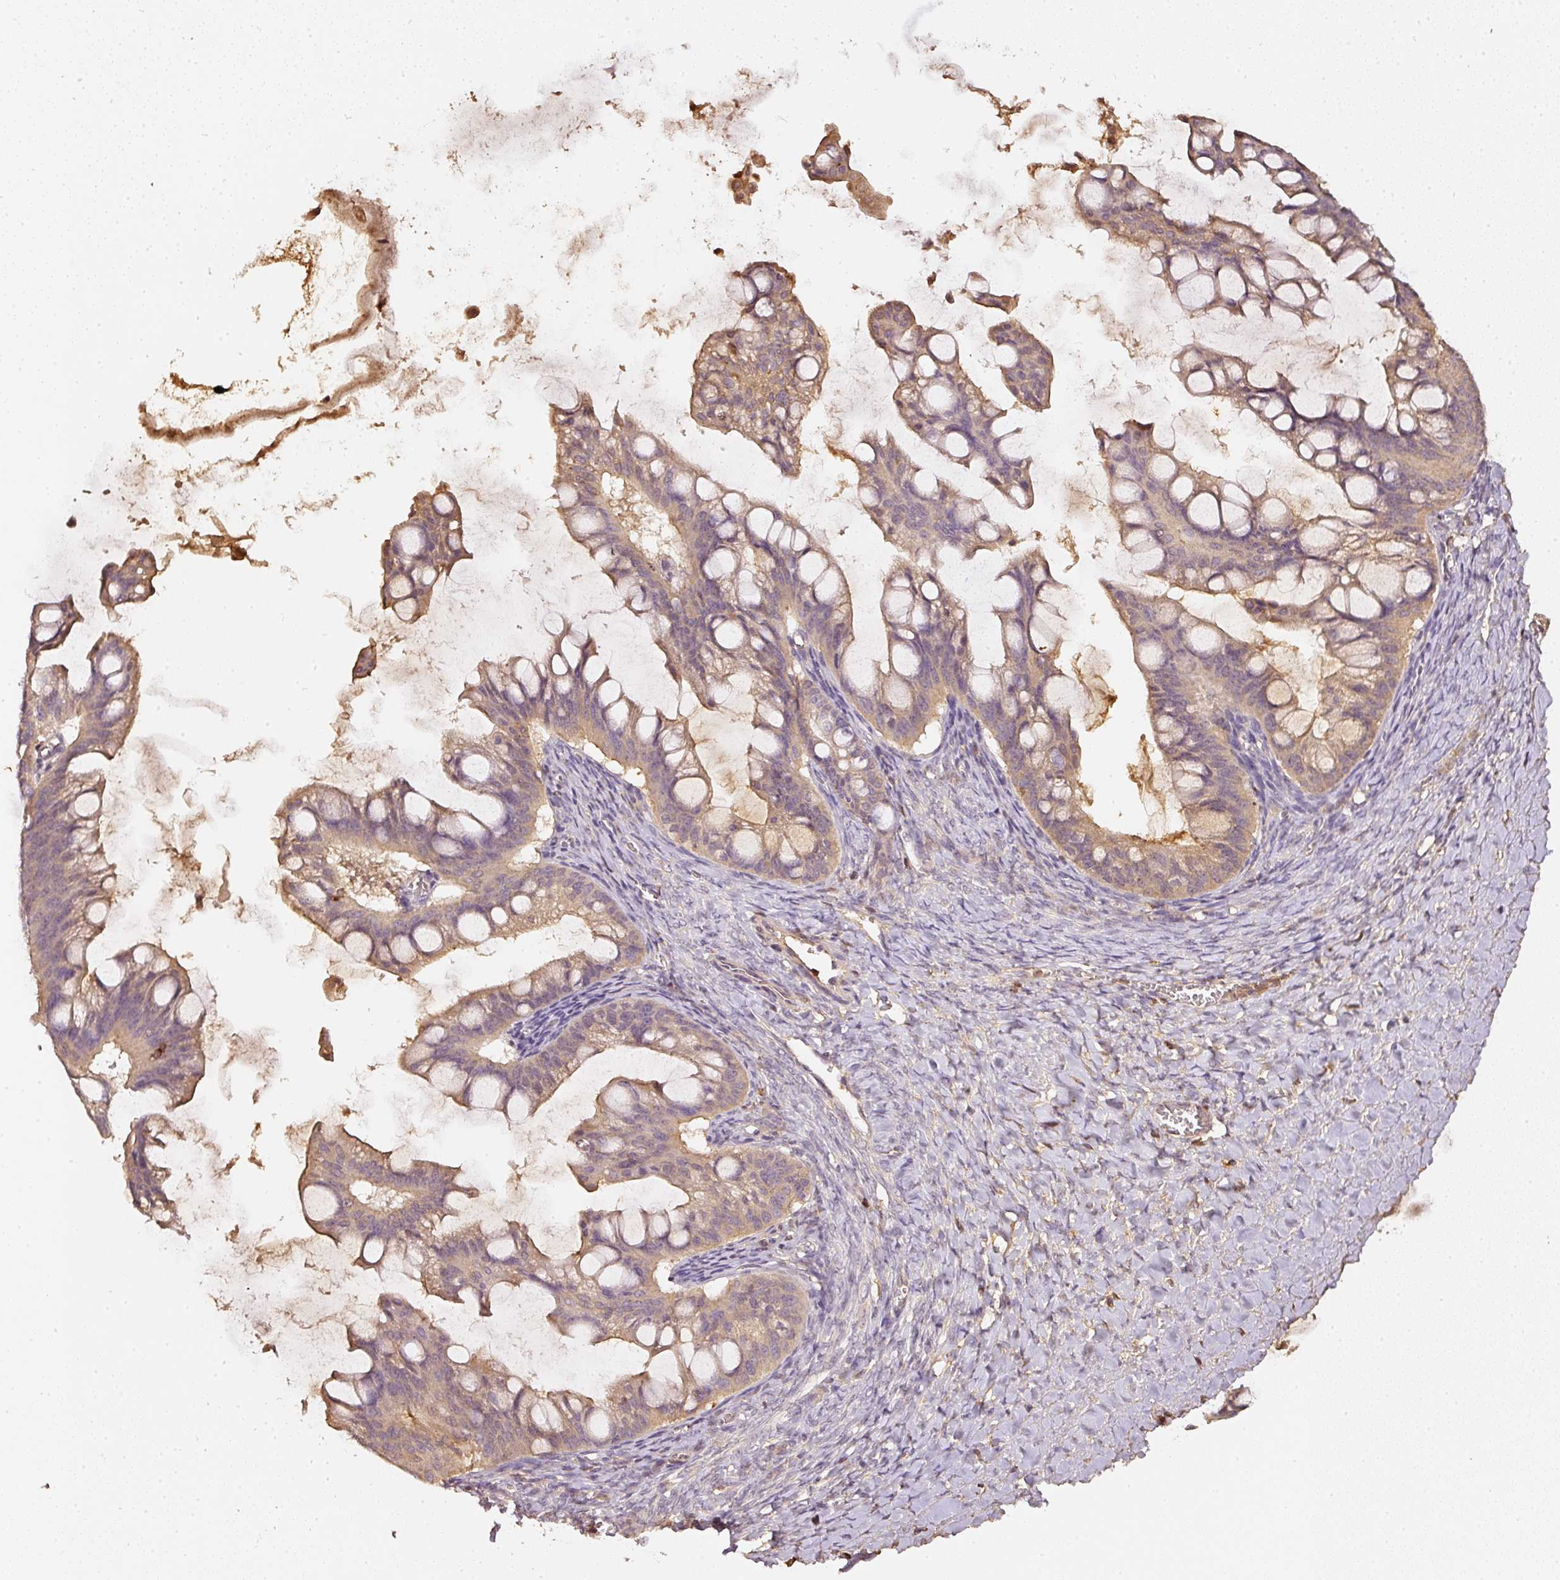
{"staining": {"intensity": "weak", "quantity": ">75%", "location": "cytoplasmic/membranous"}, "tissue": "ovarian cancer", "cell_type": "Tumor cells", "image_type": "cancer", "snomed": [{"axis": "morphology", "description": "Cystadenocarcinoma, mucinous, NOS"}, {"axis": "topography", "description": "Ovary"}], "caption": "Immunohistochemistry micrograph of human mucinous cystadenocarcinoma (ovarian) stained for a protein (brown), which shows low levels of weak cytoplasmic/membranous staining in about >75% of tumor cells.", "gene": "EVL", "patient": {"sex": "female", "age": 73}}